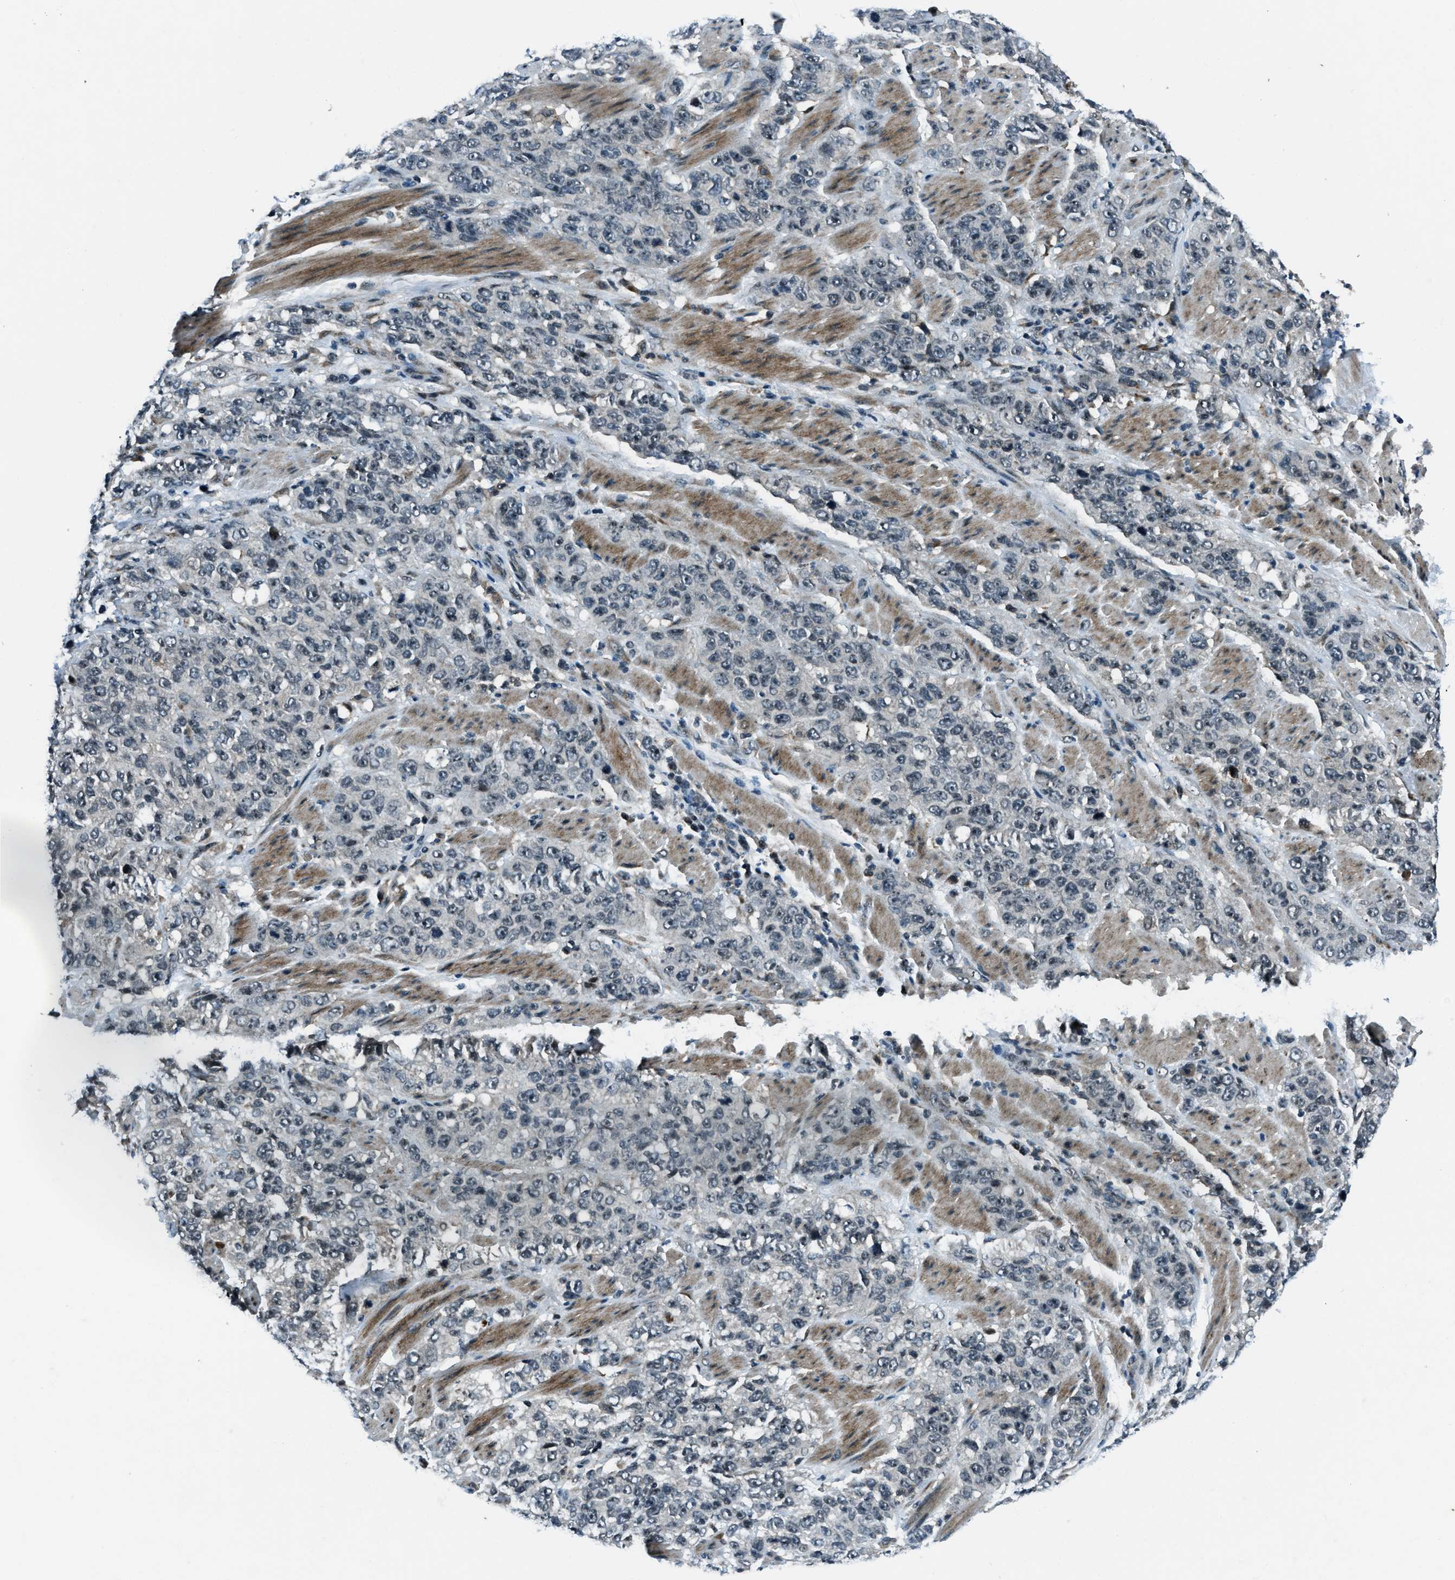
{"staining": {"intensity": "negative", "quantity": "none", "location": "none"}, "tissue": "stomach cancer", "cell_type": "Tumor cells", "image_type": "cancer", "snomed": [{"axis": "morphology", "description": "Adenocarcinoma, NOS"}, {"axis": "topography", "description": "Stomach"}], "caption": "This photomicrograph is of stomach cancer stained with immunohistochemistry to label a protein in brown with the nuclei are counter-stained blue. There is no positivity in tumor cells.", "gene": "ACTL9", "patient": {"sex": "male", "age": 48}}